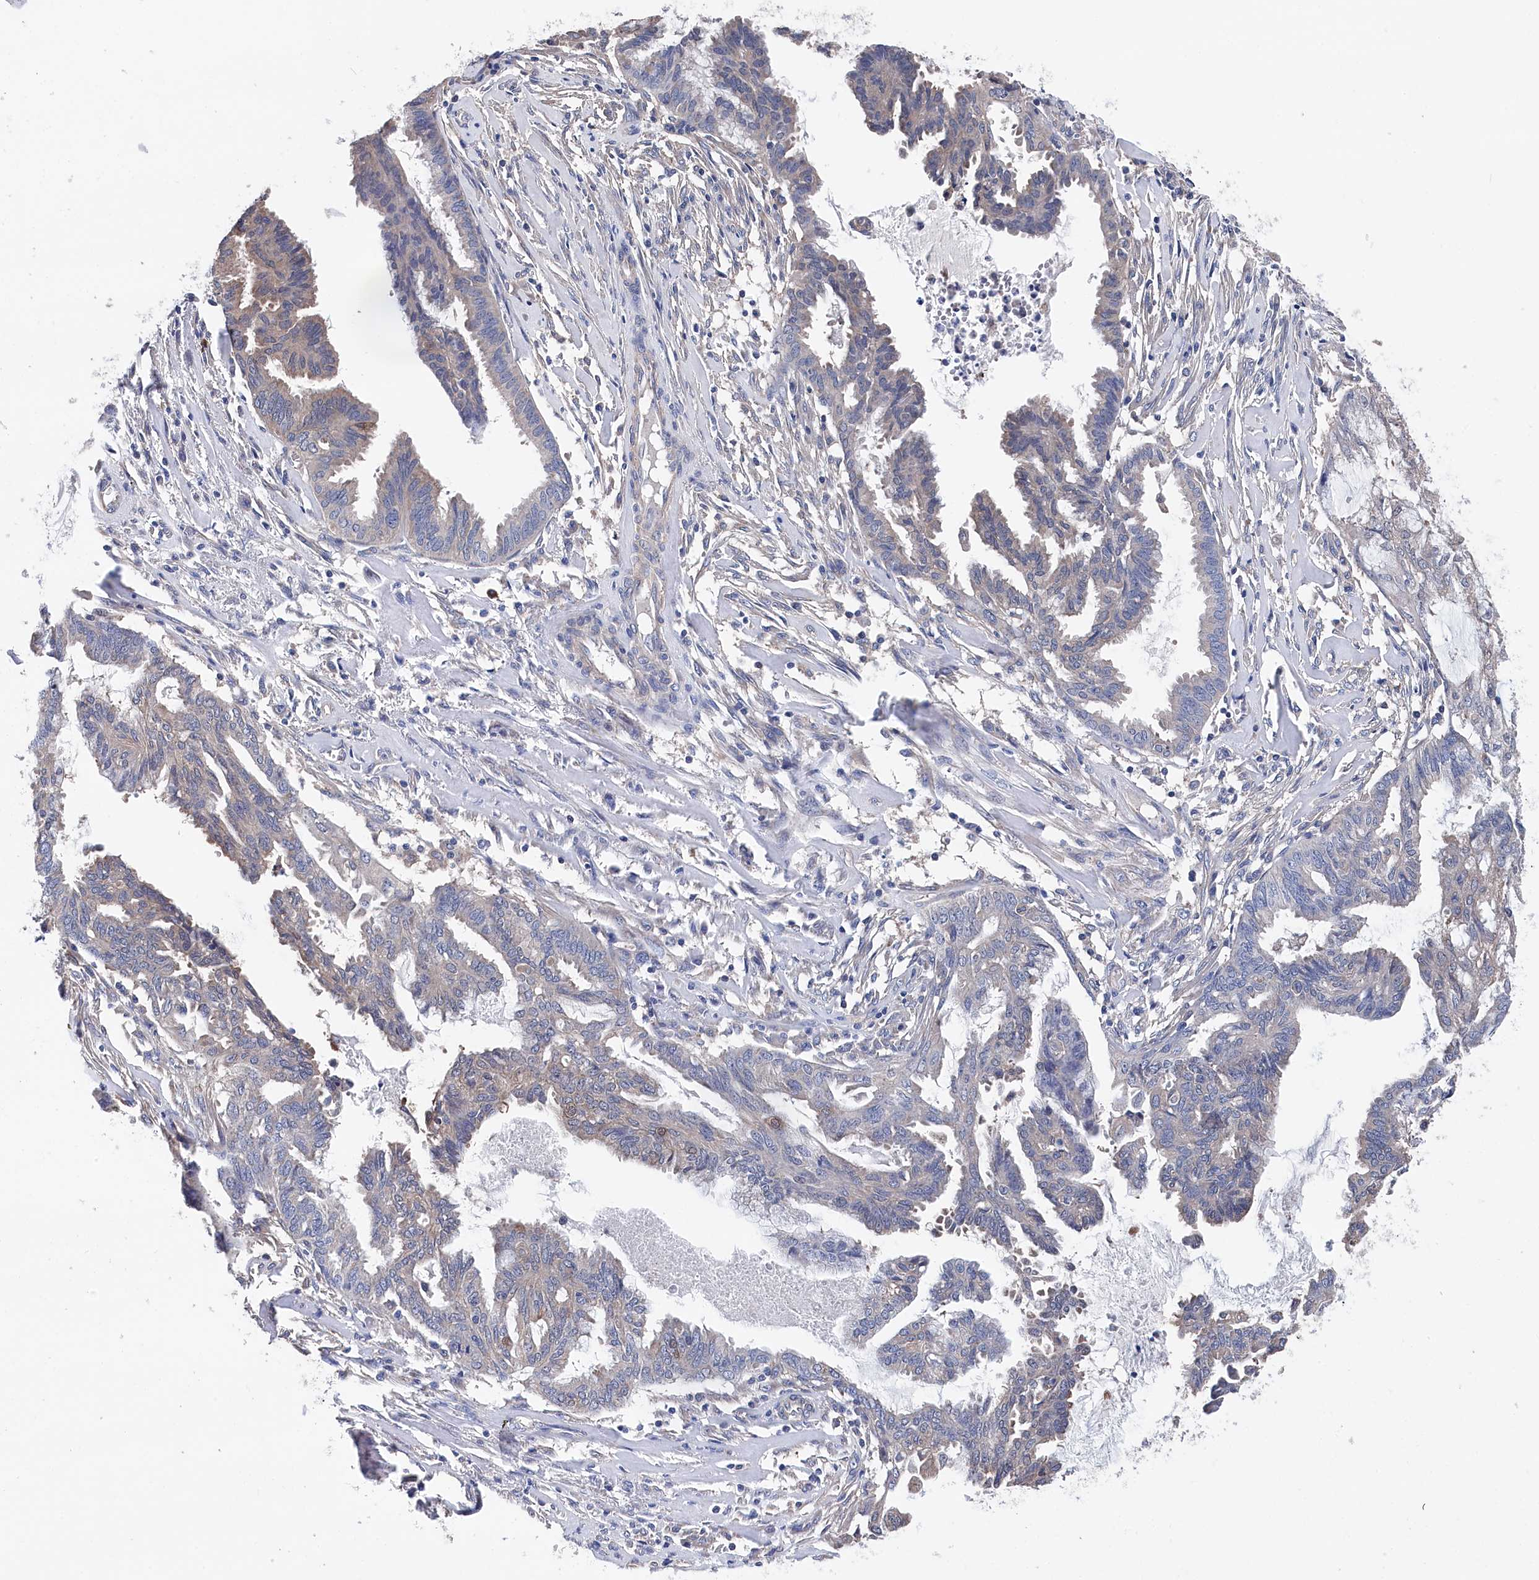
{"staining": {"intensity": "weak", "quantity": "25%-75%", "location": "cytoplasmic/membranous"}, "tissue": "endometrial cancer", "cell_type": "Tumor cells", "image_type": "cancer", "snomed": [{"axis": "morphology", "description": "Adenocarcinoma, NOS"}, {"axis": "topography", "description": "Endometrium"}], "caption": "Adenocarcinoma (endometrial) stained with DAB IHC exhibits low levels of weak cytoplasmic/membranous staining in approximately 25%-75% of tumor cells. (Stains: DAB (3,3'-diaminobenzidine) in brown, nuclei in blue, Microscopy: brightfield microscopy at high magnification).", "gene": "BHMT", "patient": {"sex": "female", "age": 86}}